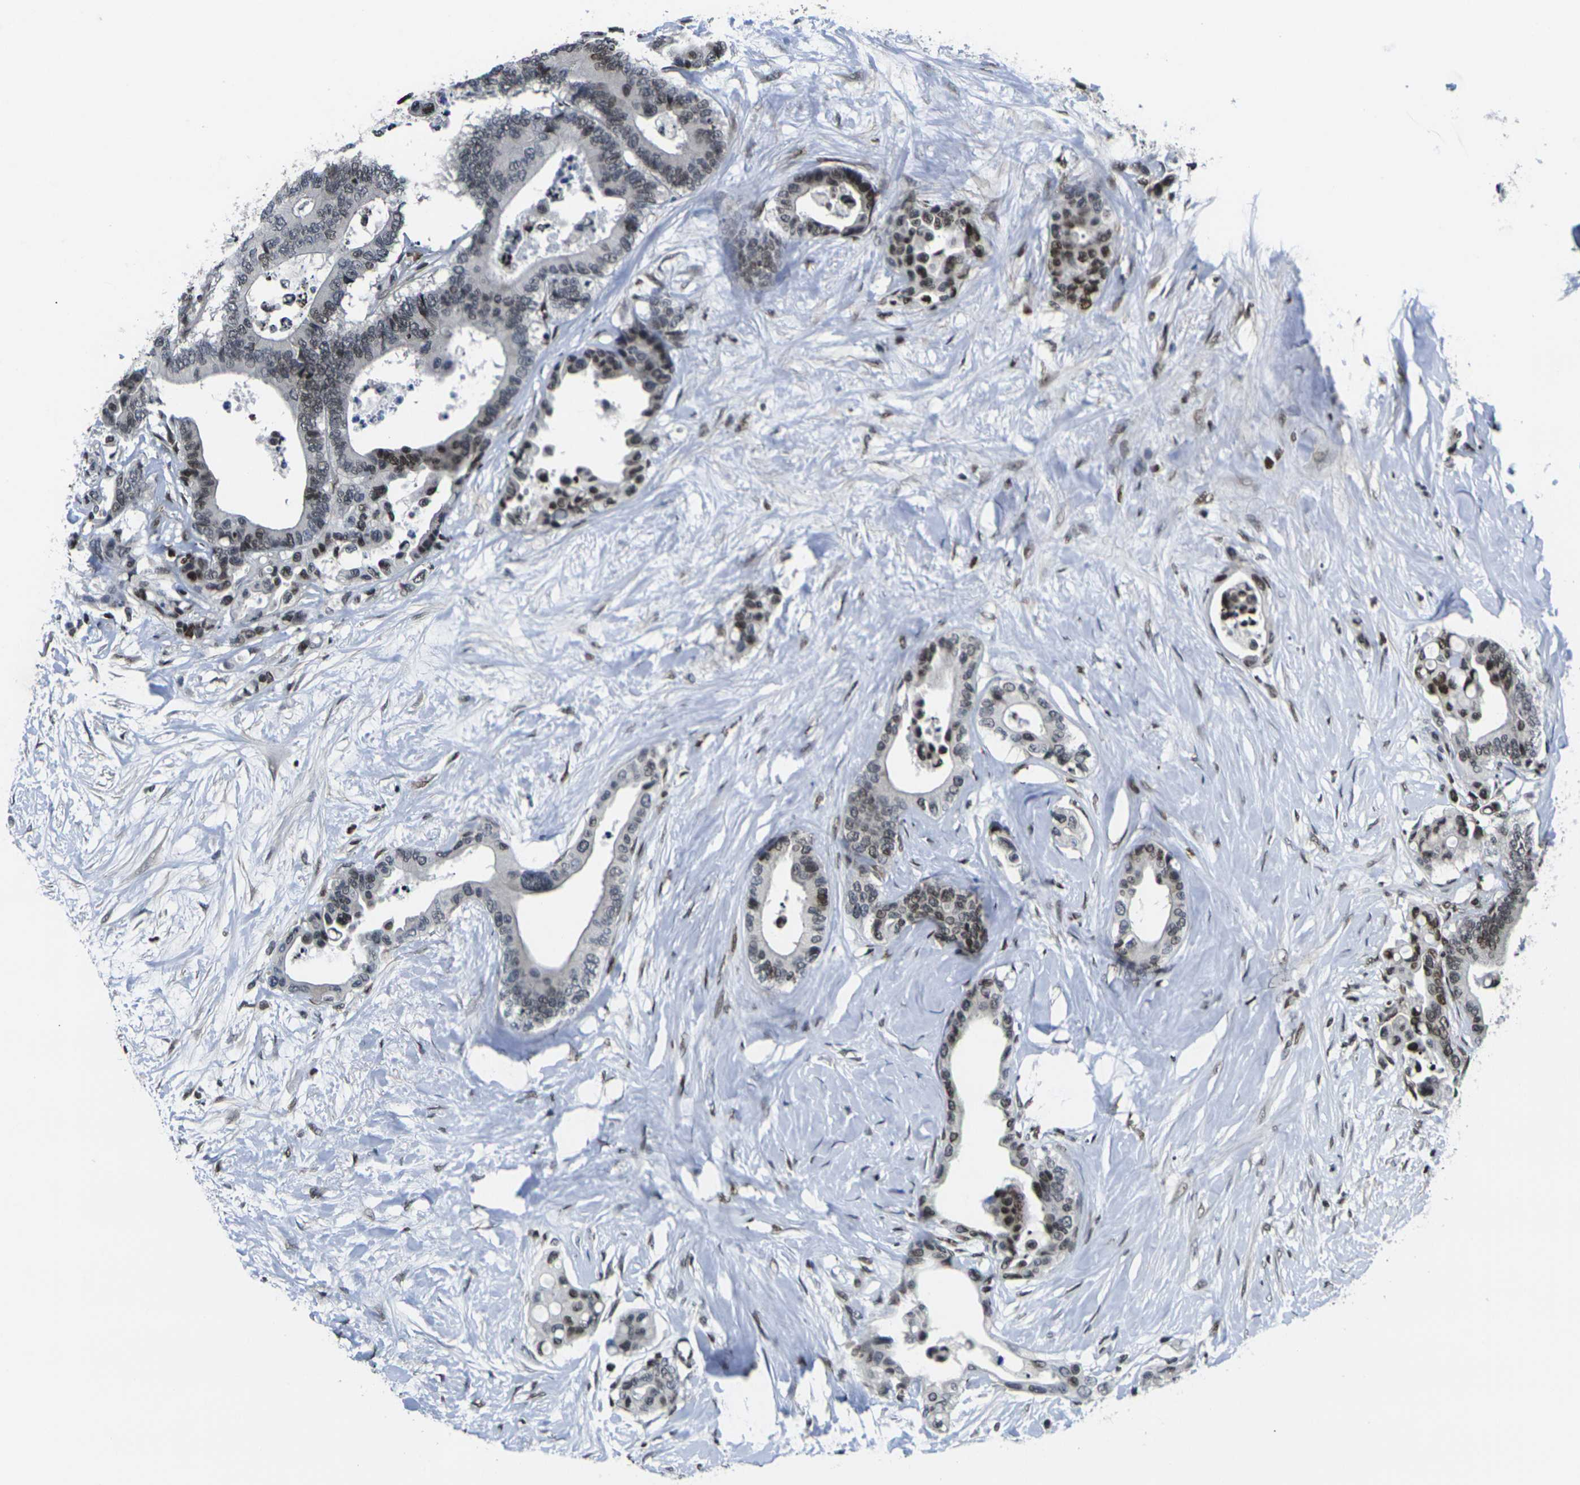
{"staining": {"intensity": "moderate", "quantity": "25%-75%", "location": "nuclear"}, "tissue": "colorectal cancer", "cell_type": "Tumor cells", "image_type": "cancer", "snomed": [{"axis": "morphology", "description": "Normal tissue, NOS"}, {"axis": "morphology", "description": "Adenocarcinoma, NOS"}, {"axis": "topography", "description": "Colon"}], "caption": "High-magnification brightfield microscopy of colorectal cancer stained with DAB (3,3'-diaminobenzidine) (brown) and counterstained with hematoxylin (blue). tumor cells exhibit moderate nuclear expression is seen in about25%-75% of cells.", "gene": "H1-10", "patient": {"sex": "male", "age": 82}}